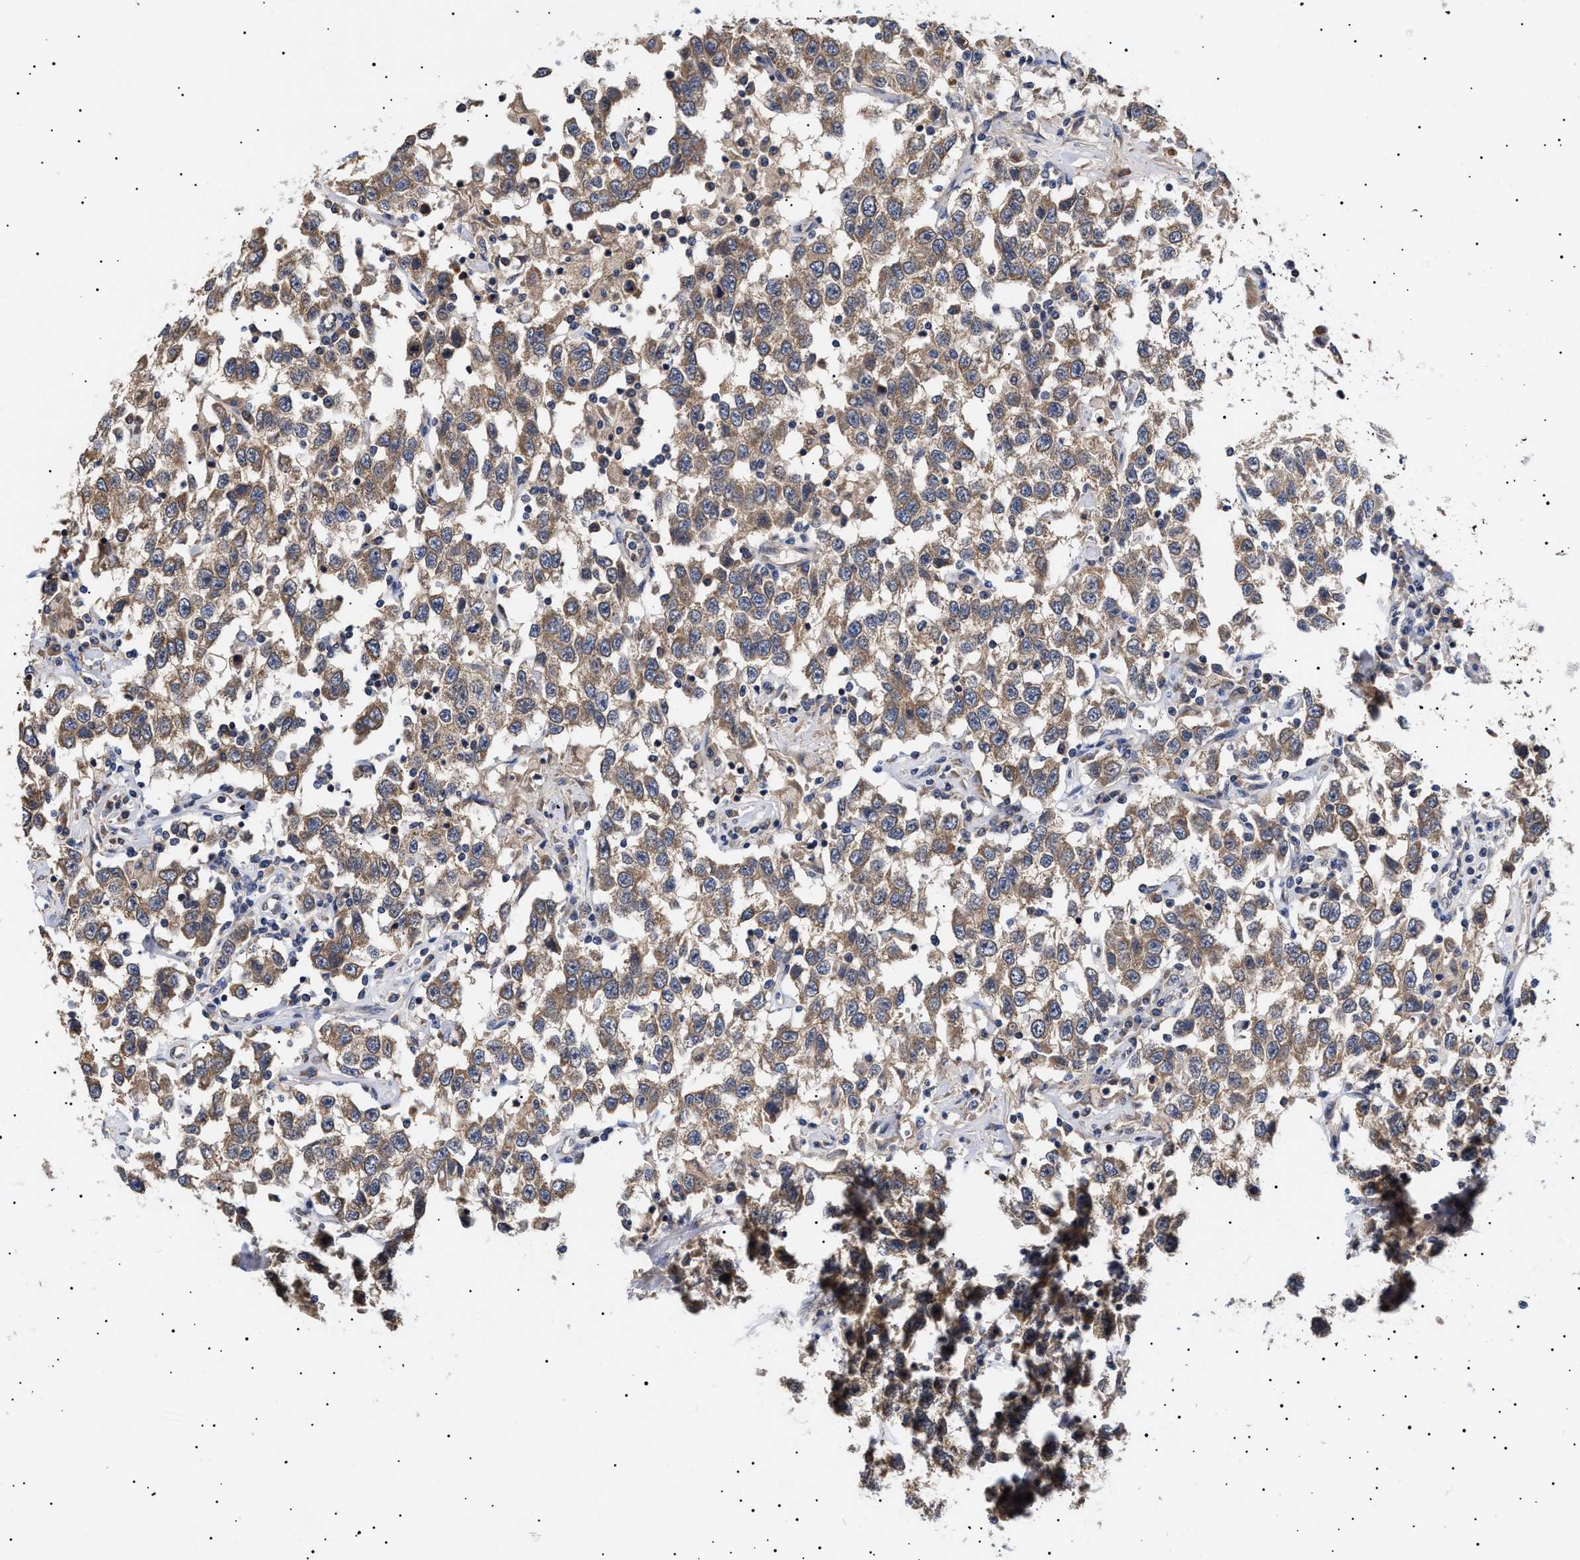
{"staining": {"intensity": "moderate", "quantity": ">75%", "location": "cytoplasmic/membranous"}, "tissue": "testis cancer", "cell_type": "Tumor cells", "image_type": "cancer", "snomed": [{"axis": "morphology", "description": "Seminoma, NOS"}, {"axis": "topography", "description": "Testis"}], "caption": "Immunohistochemistry histopathology image of neoplastic tissue: human testis cancer (seminoma) stained using IHC reveals medium levels of moderate protein expression localized specifically in the cytoplasmic/membranous of tumor cells, appearing as a cytoplasmic/membranous brown color.", "gene": "KRBA1", "patient": {"sex": "male", "age": 41}}